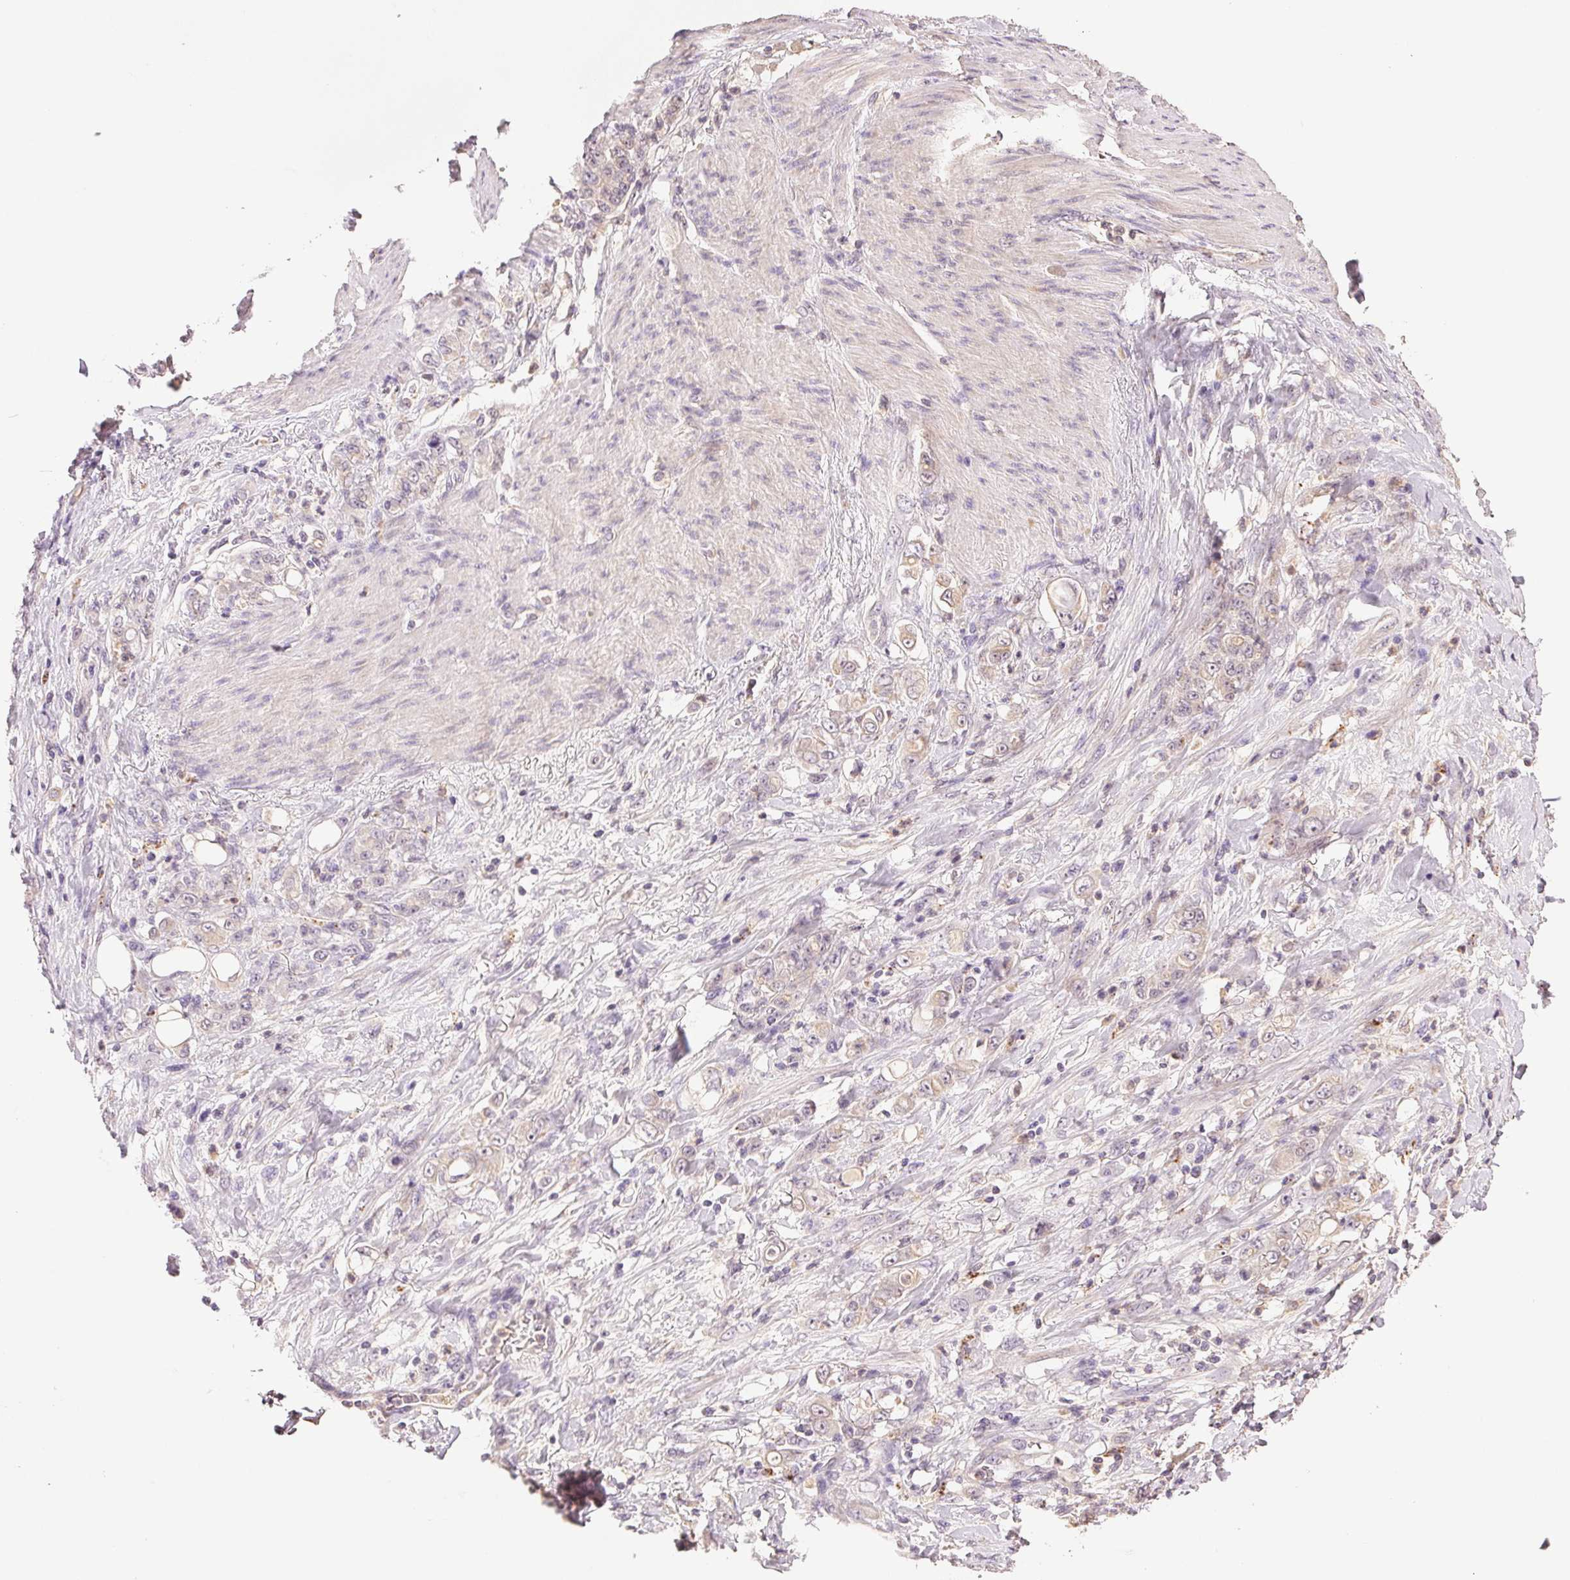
{"staining": {"intensity": "negative", "quantity": "none", "location": "none"}, "tissue": "stomach cancer", "cell_type": "Tumor cells", "image_type": "cancer", "snomed": [{"axis": "morphology", "description": "Adenocarcinoma, NOS"}, {"axis": "topography", "description": "Stomach"}], "caption": "Tumor cells show no significant protein positivity in stomach adenocarcinoma.", "gene": "TMEM253", "patient": {"sex": "female", "age": 79}}